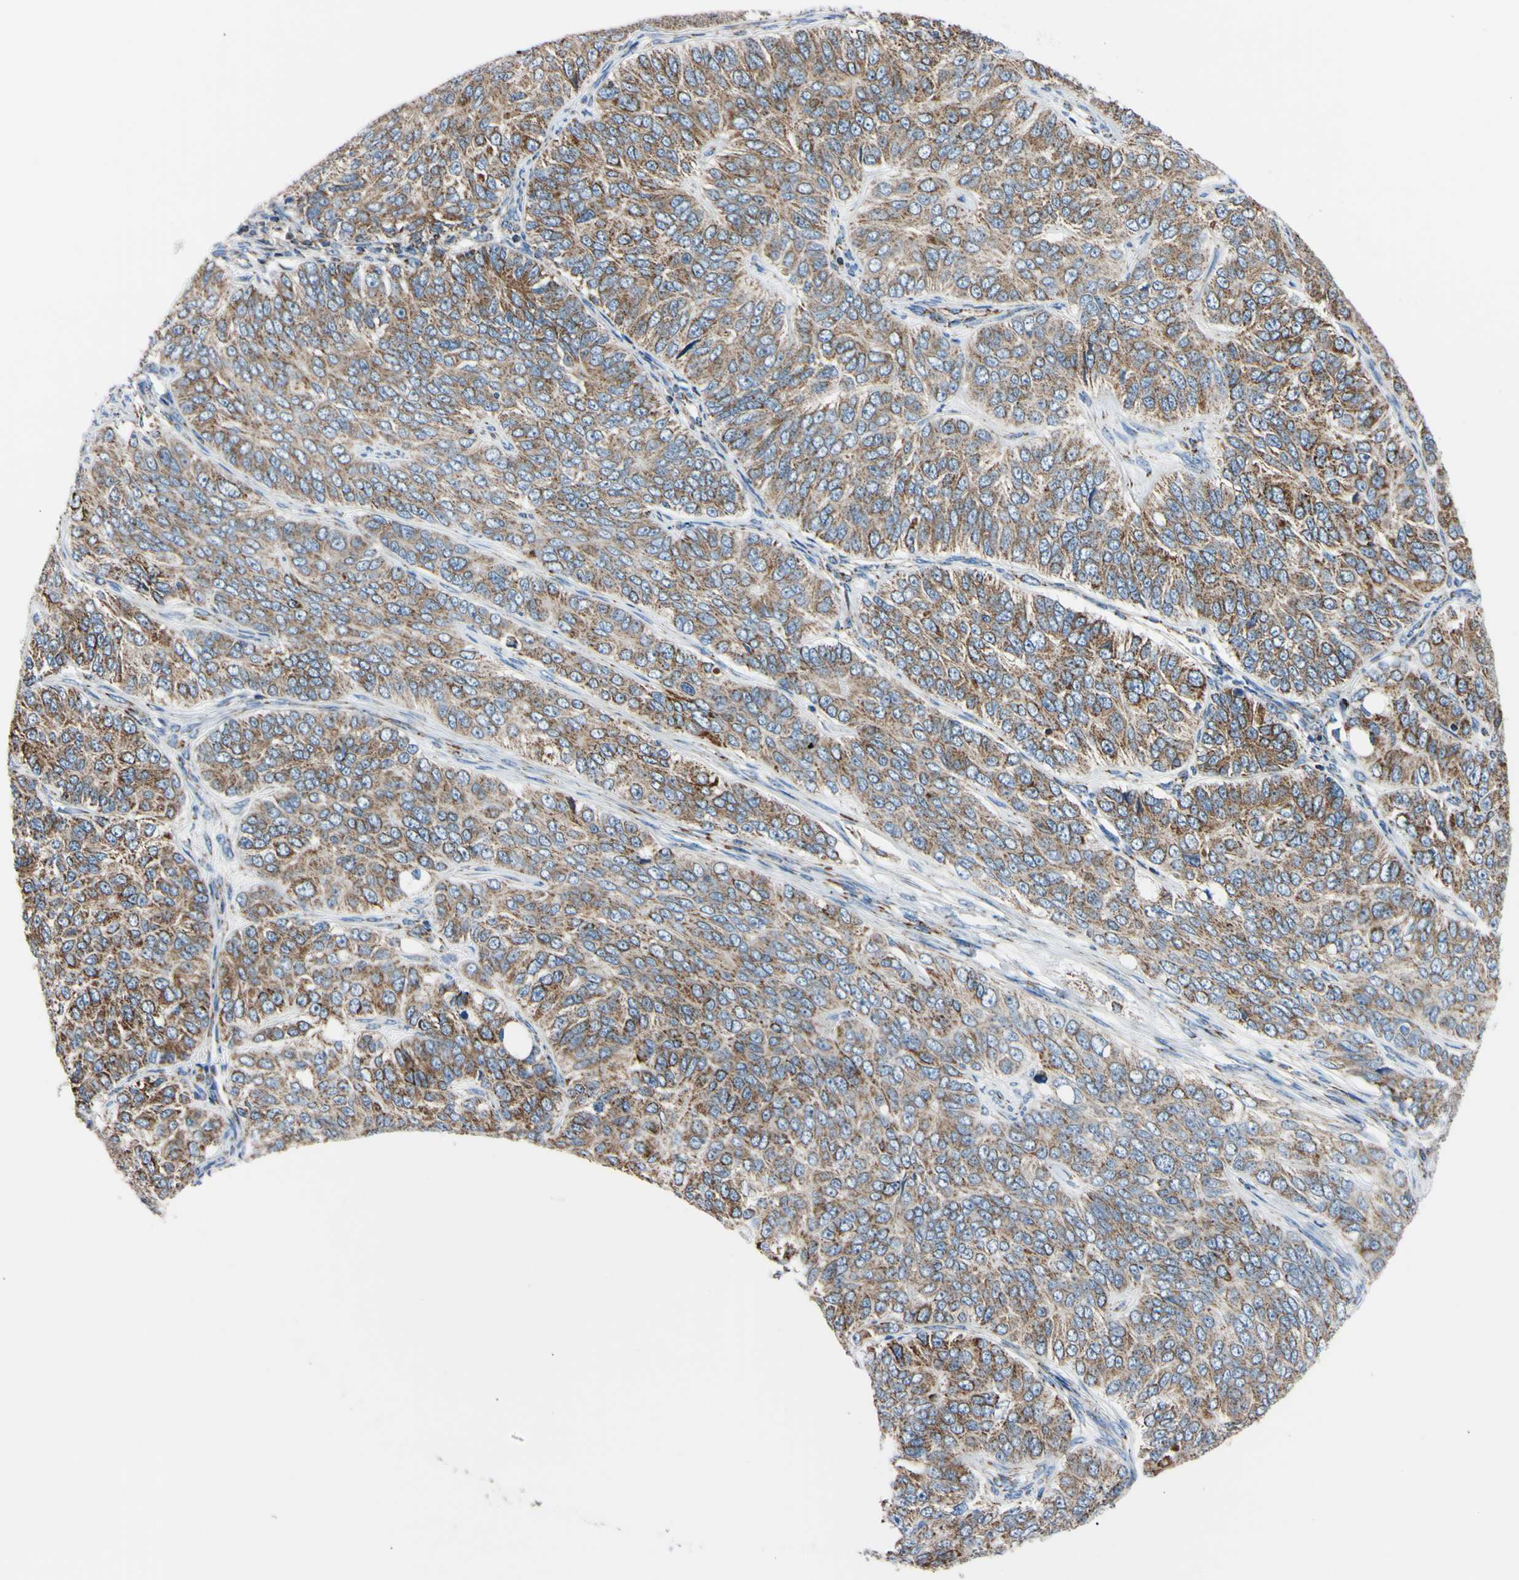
{"staining": {"intensity": "strong", "quantity": ">75%", "location": "cytoplasmic/membranous"}, "tissue": "ovarian cancer", "cell_type": "Tumor cells", "image_type": "cancer", "snomed": [{"axis": "morphology", "description": "Carcinoma, endometroid"}, {"axis": "topography", "description": "Ovary"}], "caption": "IHC micrograph of neoplastic tissue: human ovarian cancer (endometroid carcinoma) stained using immunohistochemistry (IHC) demonstrates high levels of strong protein expression localized specifically in the cytoplasmic/membranous of tumor cells, appearing as a cytoplasmic/membranous brown color.", "gene": "CLPP", "patient": {"sex": "female", "age": 51}}